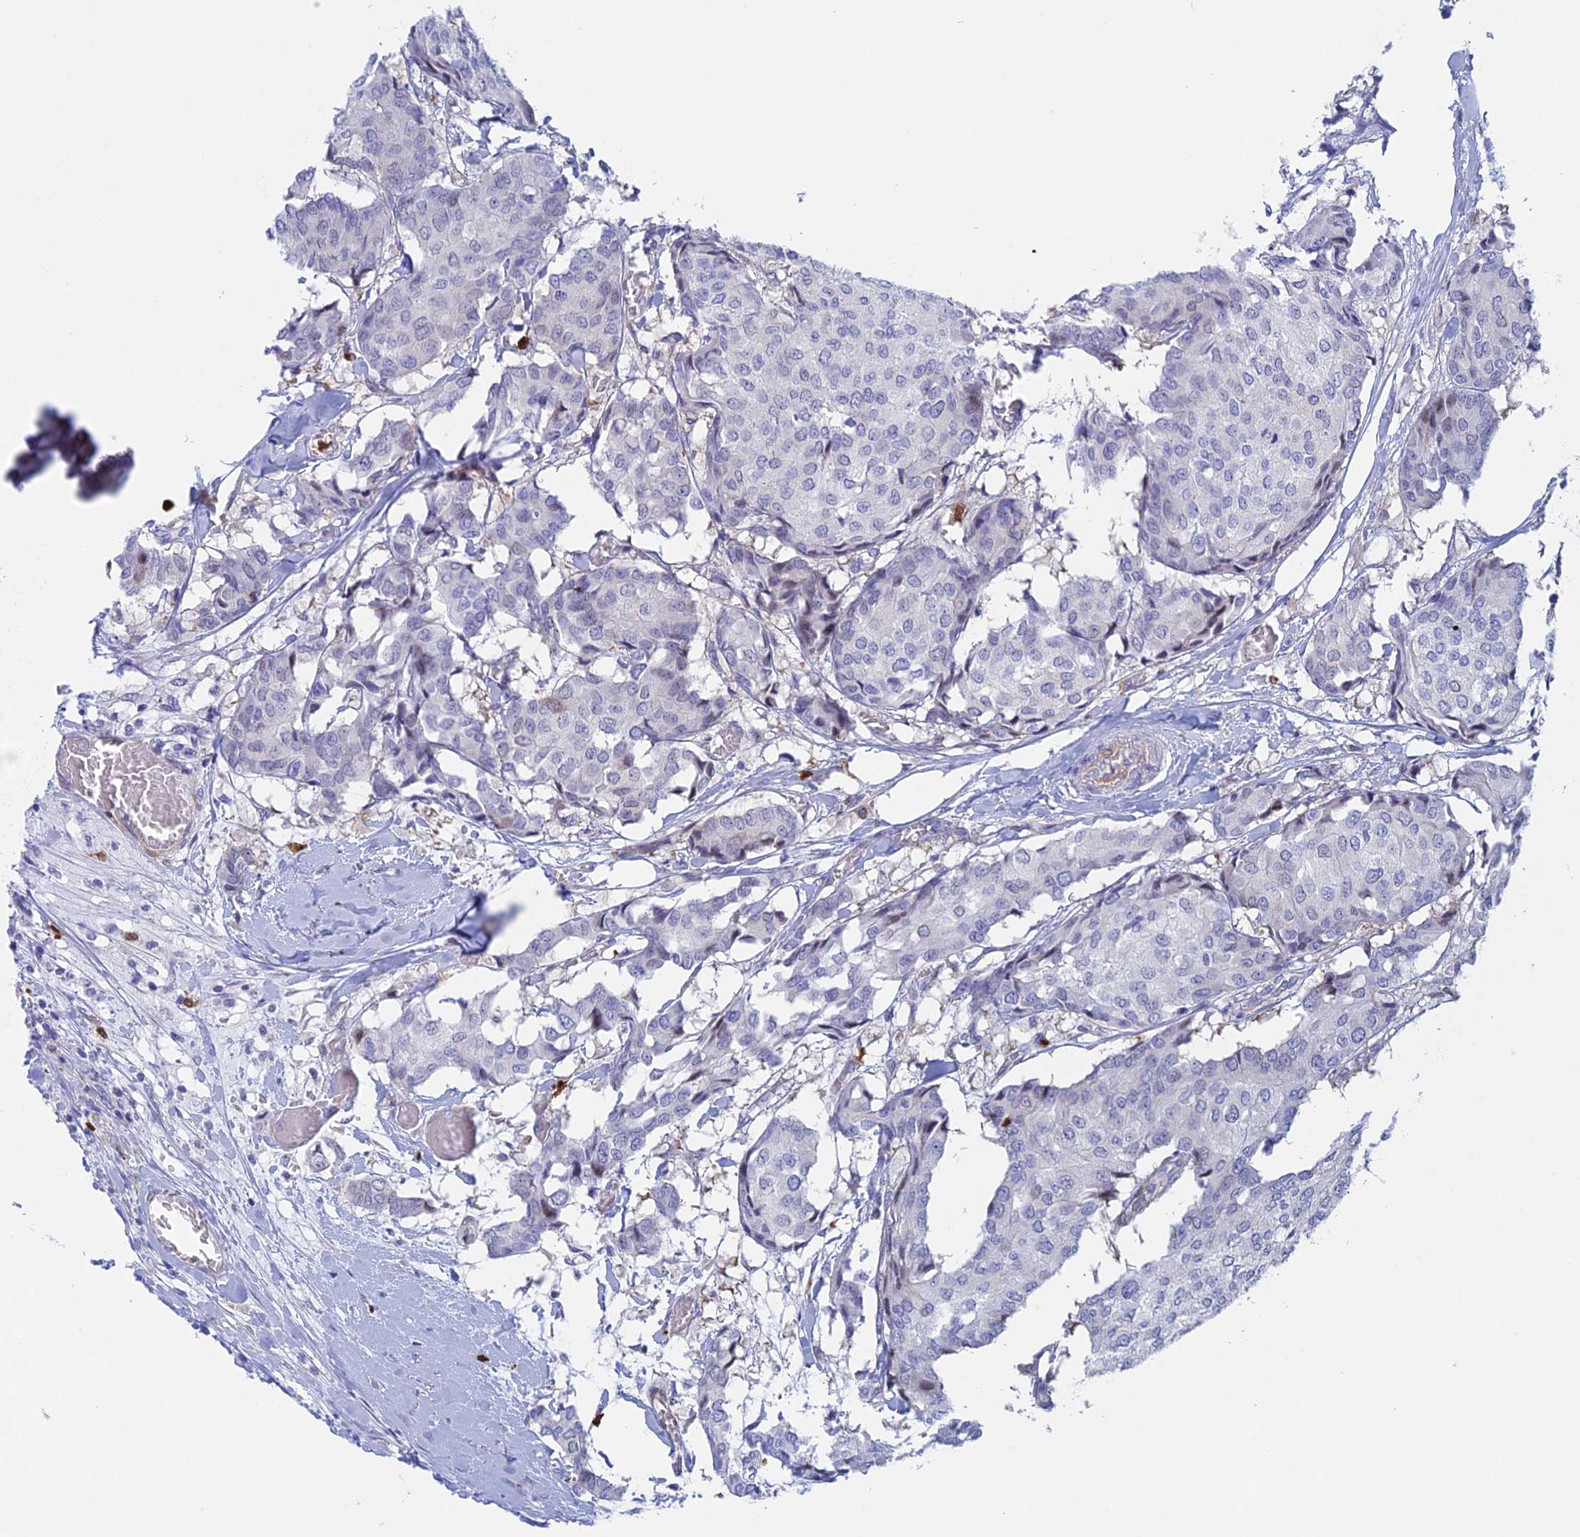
{"staining": {"intensity": "negative", "quantity": "none", "location": "none"}, "tissue": "breast cancer", "cell_type": "Tumor cells", "image_type": "cancer", "snomed": [{"axis": "morphology", "description": "Duct carcinoma"}, {"axis": "topography", "description": "Breast"}], "caption": "DAB (3,3'-diaminobenzidine) immunohistochemical staining of human infiltrating ductal carcinoma (breast) shows no significant positivity in tumor cells.", "gene": "SLC26A1", "patient": {"sex": "female", "age": 75}}